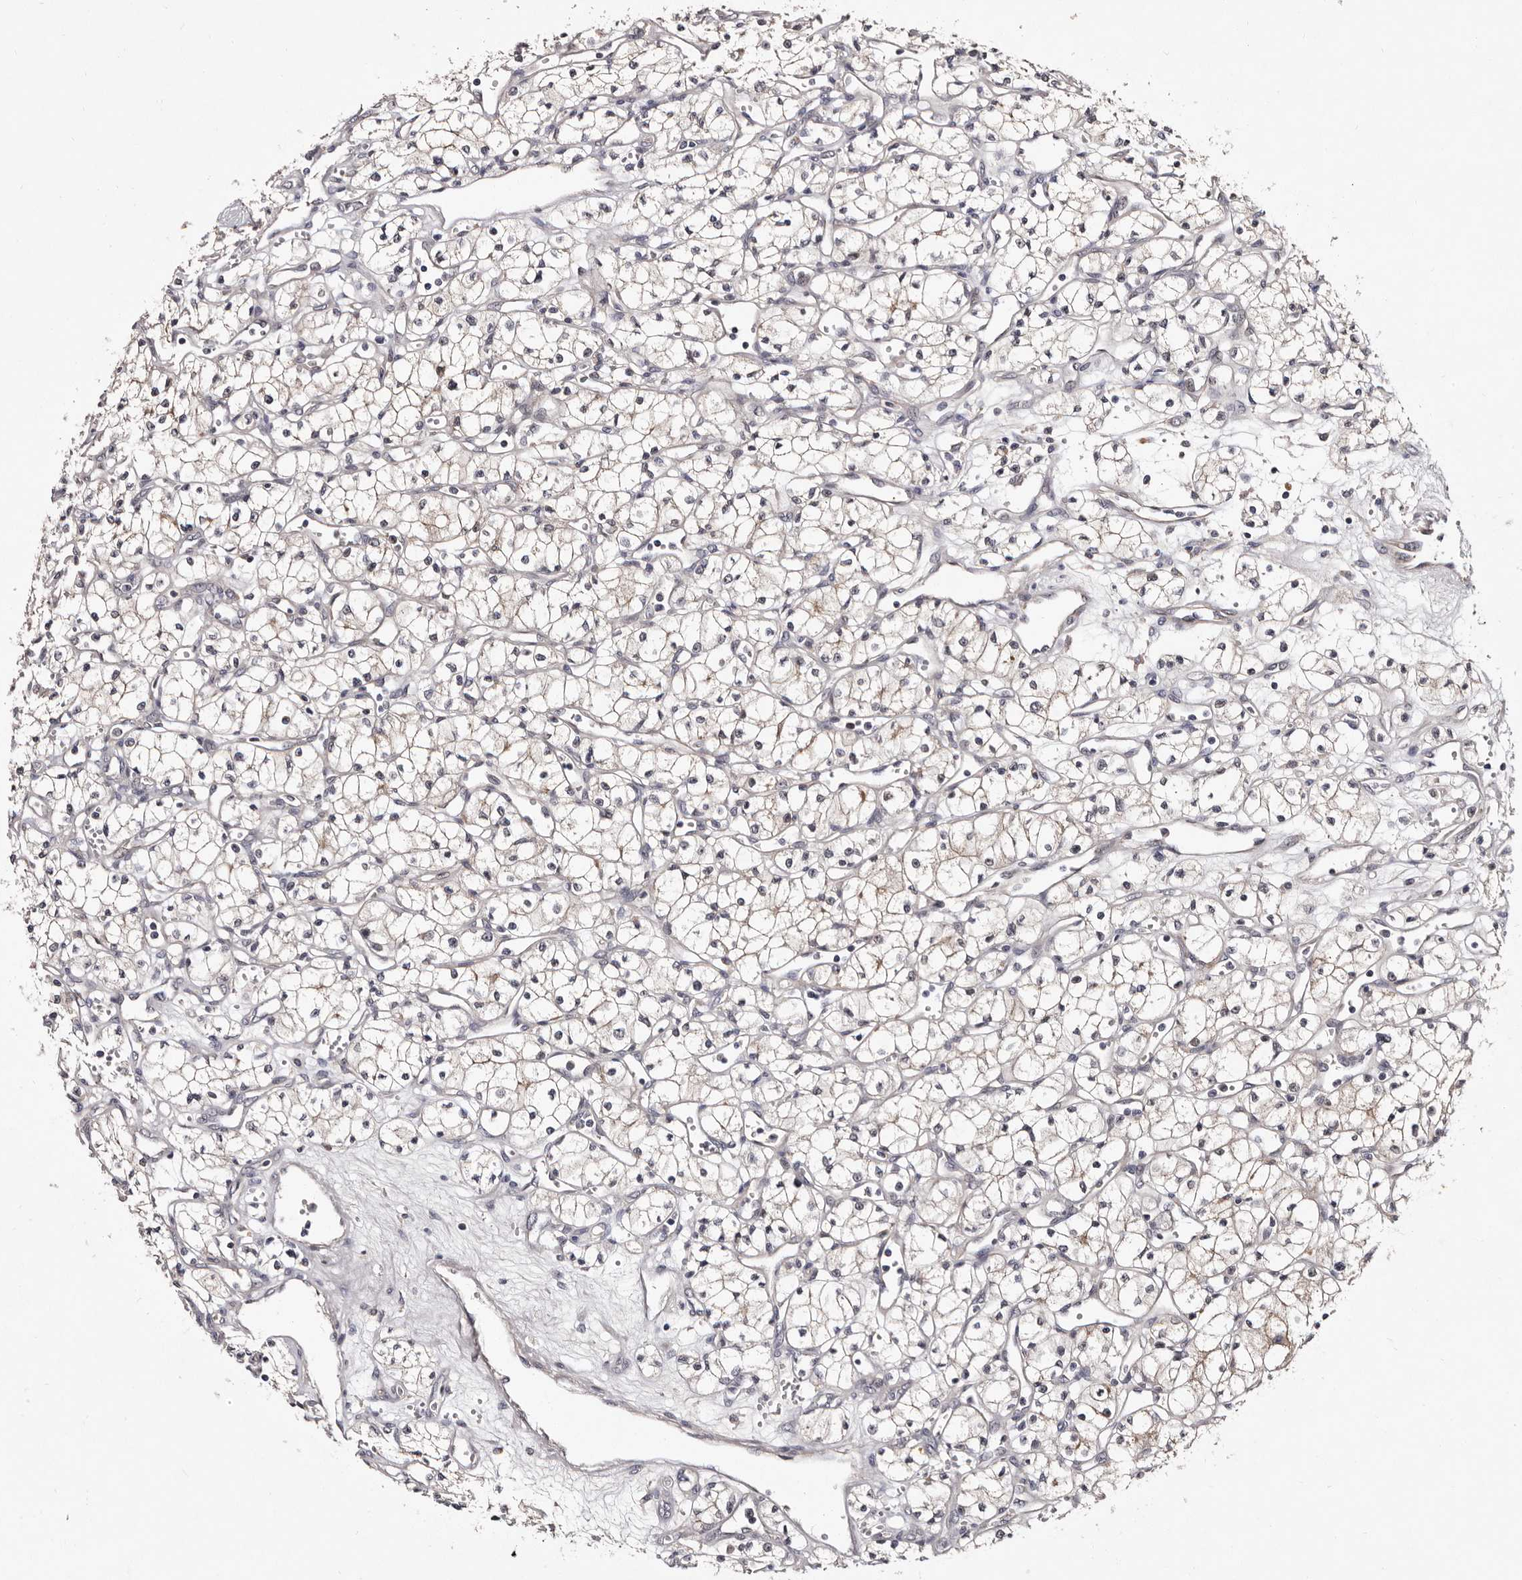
{"staining": {"intensity": "negative", "quantity": "none", "location": "none"}, "tissue": "renal cancer", "cell_type": "Tumor cells", "image_type": "cancer", "snomed": [{"axis": "morphology", "description": "Adenocarcinoma, NOS"}, {"axis": "topography", "description": "Kidney"}], "caption": "Immunohistochemistry photomicrograph of adenocarcinoma (renal) stained for a protein (brown), which demonstrates no staining in tumor cells.", "gene": "LANCL2", "patient": {"sex": "male", "age": 59}}